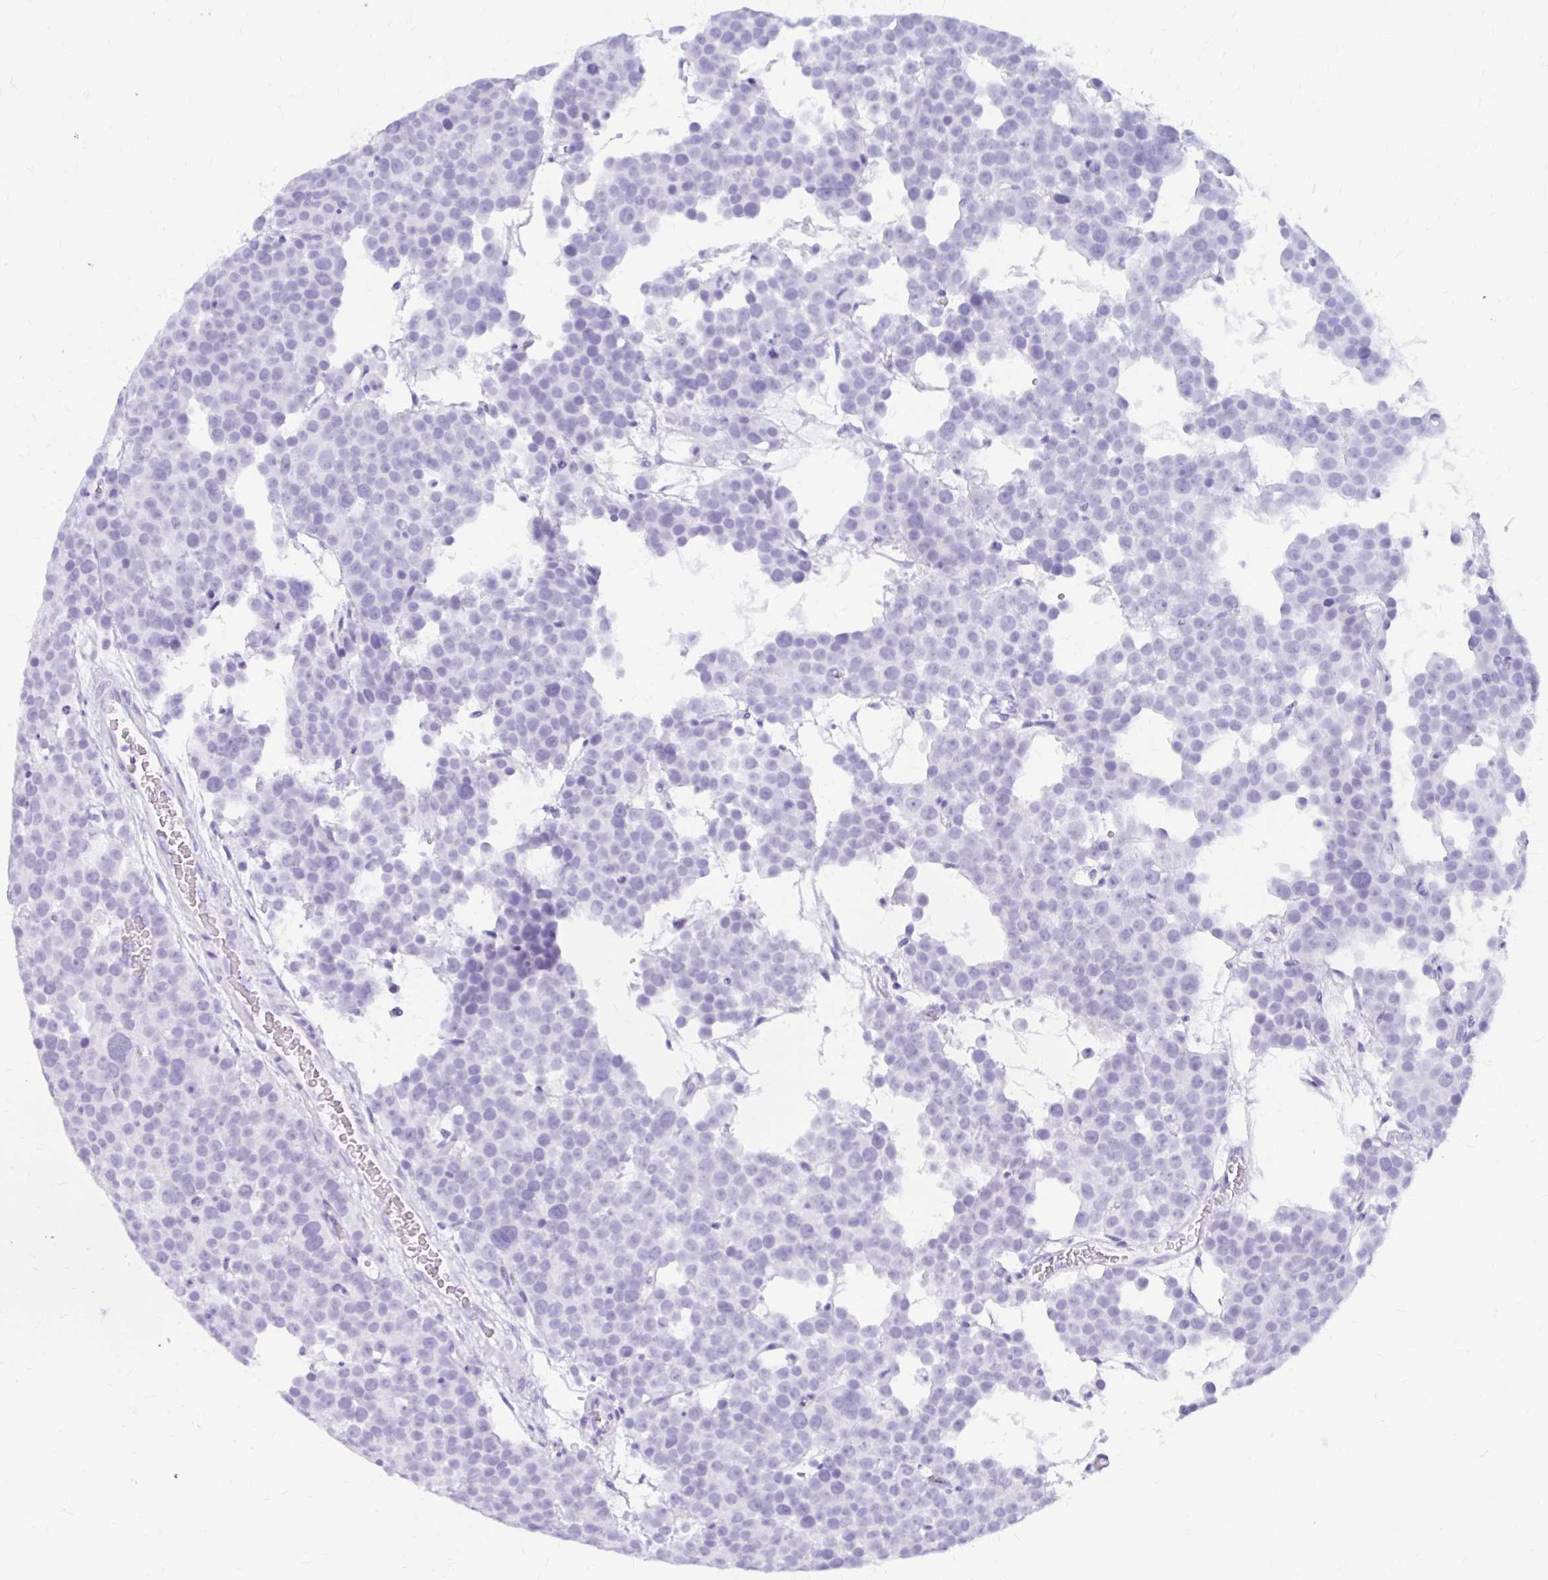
{"staining": {"intensity": "negative", "quantity": "none", "location": "none"}, "tissue": "testis cancer", "cell_type": "Tumor cells", "image_type": "cancer", "snomed": [{"axis": "morphology", "description": "Seminoma, NOS"}, {"axis": "topography", "description": "Testis"}], "caption": "Immunohistochemistry (IHC) of seminoma (testis) demonstrates no positivity in tumor cells.", "gene": "NSG2", "patient": {"sex": "male", "age": 71}}